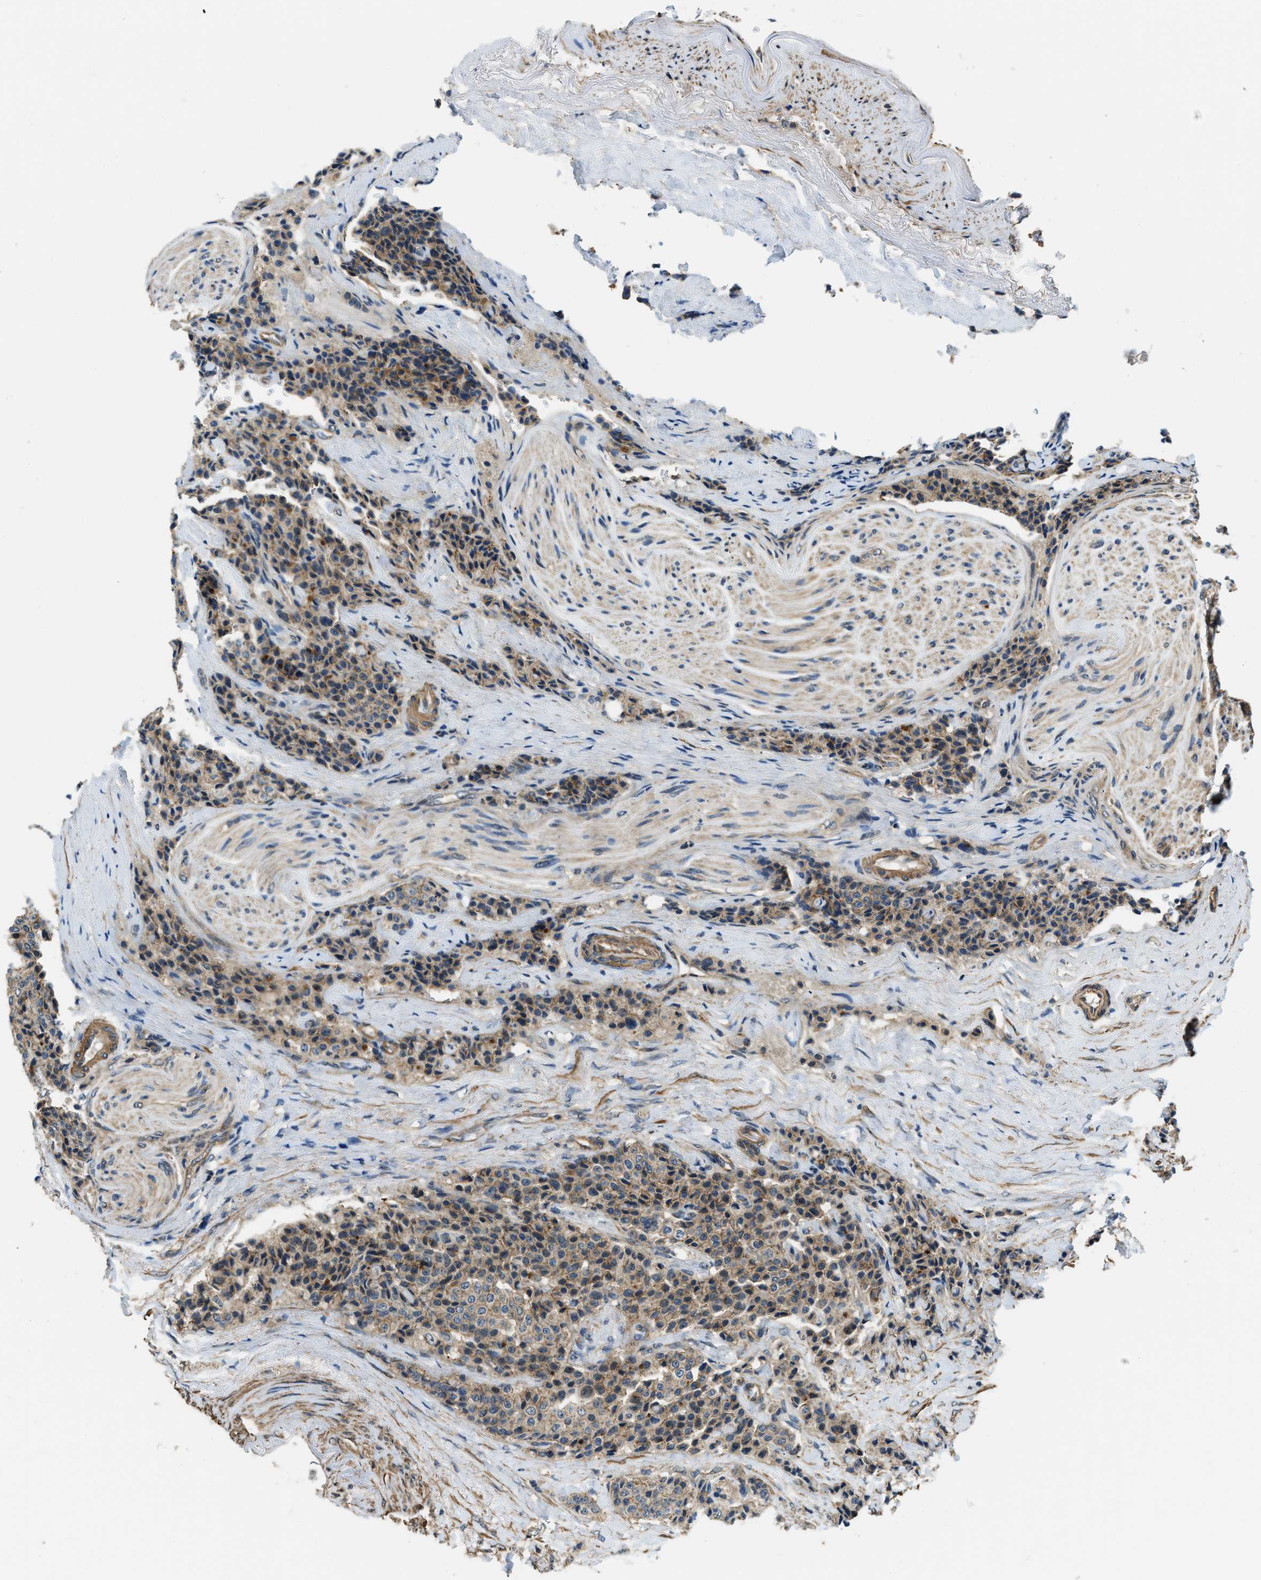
{"staining": {"intensity": "moderate", "quantity": ">75%", "location": "cytoplasmic/membranous"}, "tissue": "carcinoid", "cell_type": "Tumor cells", "image_type": "cancer", "snomed": [{"axis": "morphology", "description": "Carcinoid, malignant, NOS"}, {"axis": "topography", "description": "Colon"}], "caption": "Carcinoid tissue shows moderate cytoplasmic/membranous staining in approximately >75% of tumor cells", "gene": "CGN", "patient": {"sex": "female", "age": 61}}